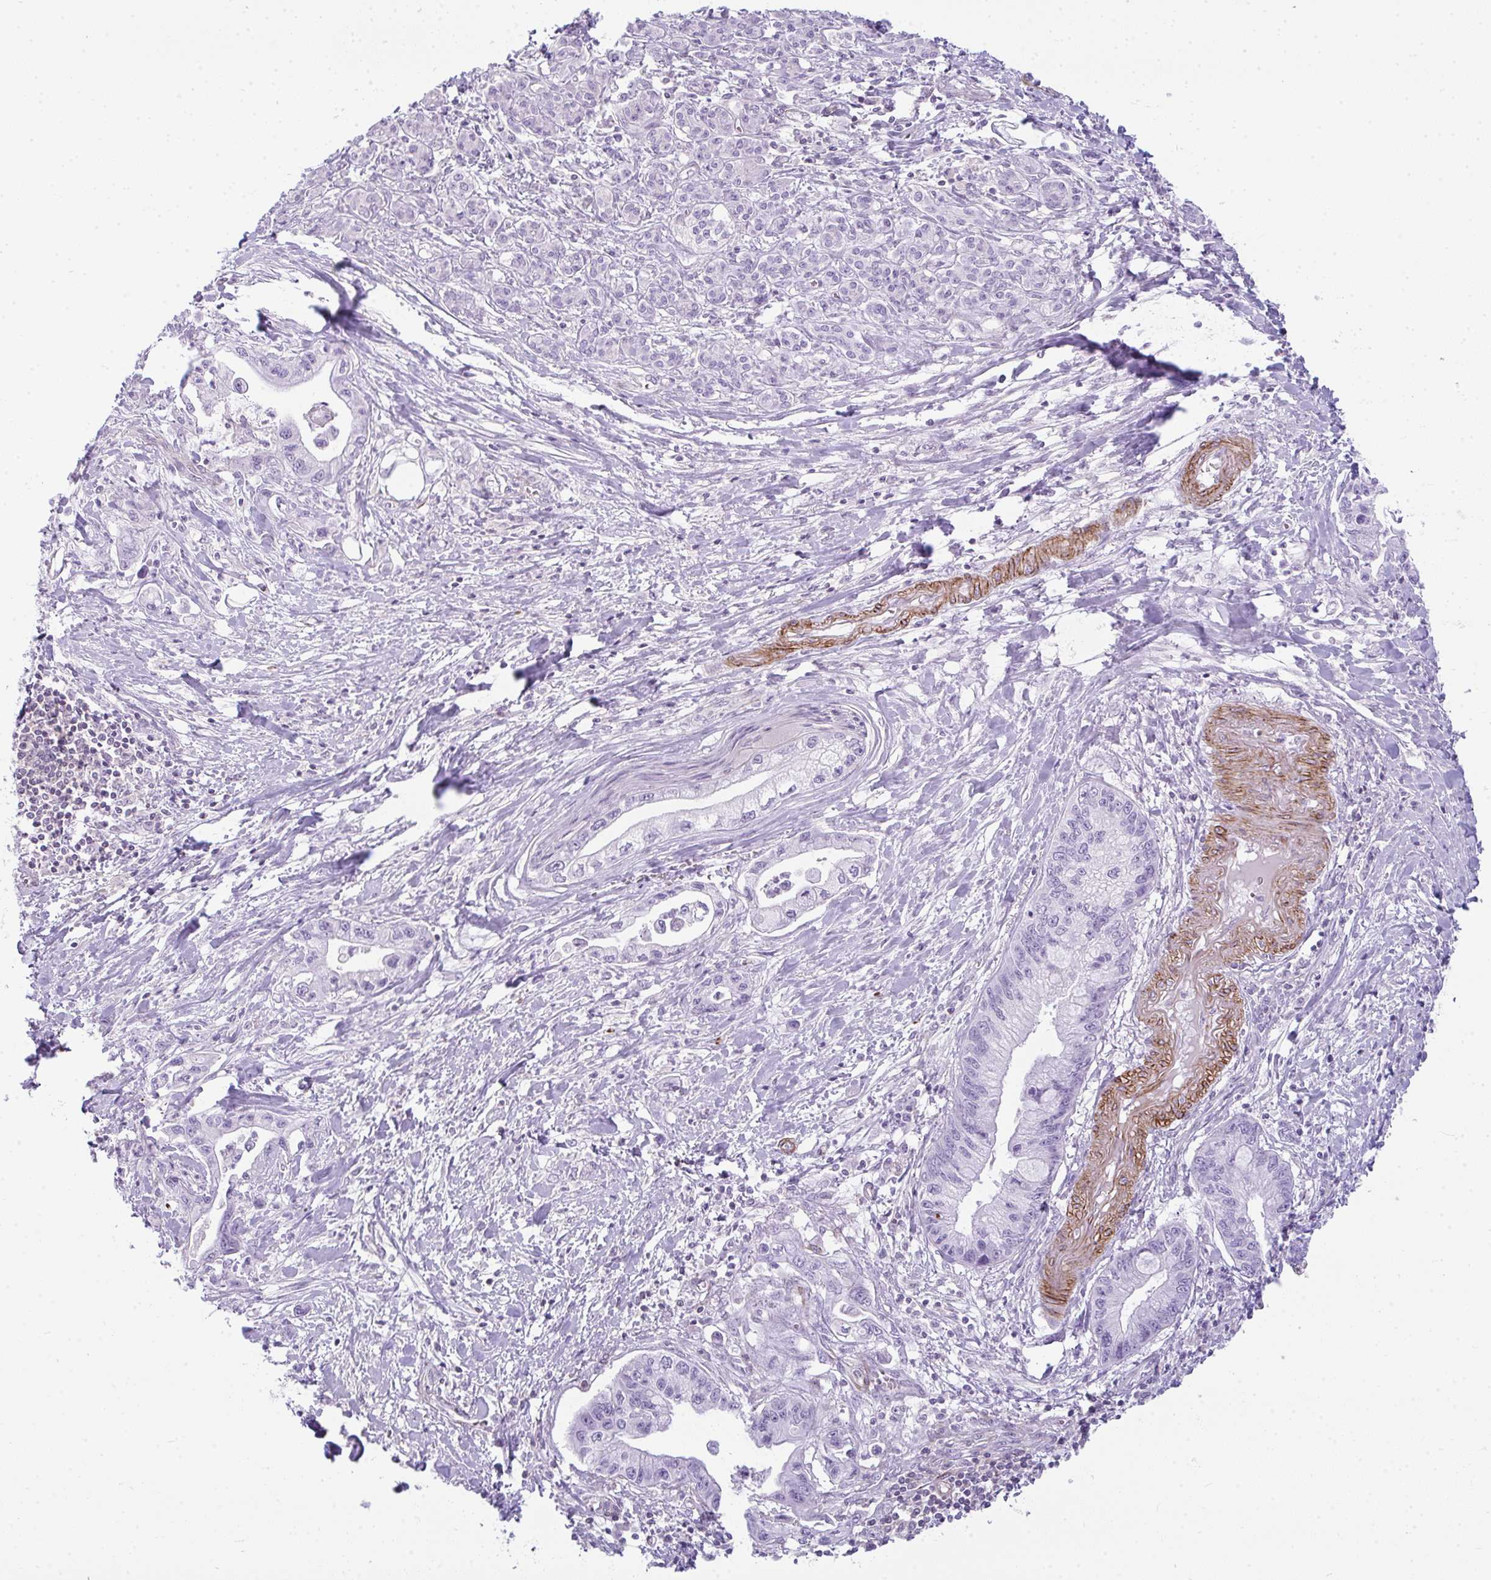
{"staining": {"intensity": "negative", "quantity": "none", "location": "none"}, "tissue": "pancreatic cancer", "cell_type": "Tumor cells", "image_type": "cancer", "snomed": [{"axis": "morphology", "description": "Adenocarcinoma, NOS"}, {"axis": "topography", "description": "Pancreas"}], "caption": "Tumor cells are negative for brown protein staining in adenocarcinoma (pancreatic).", "gene": "CDRT15", "patient": {"sex": "male", "age": 61}}